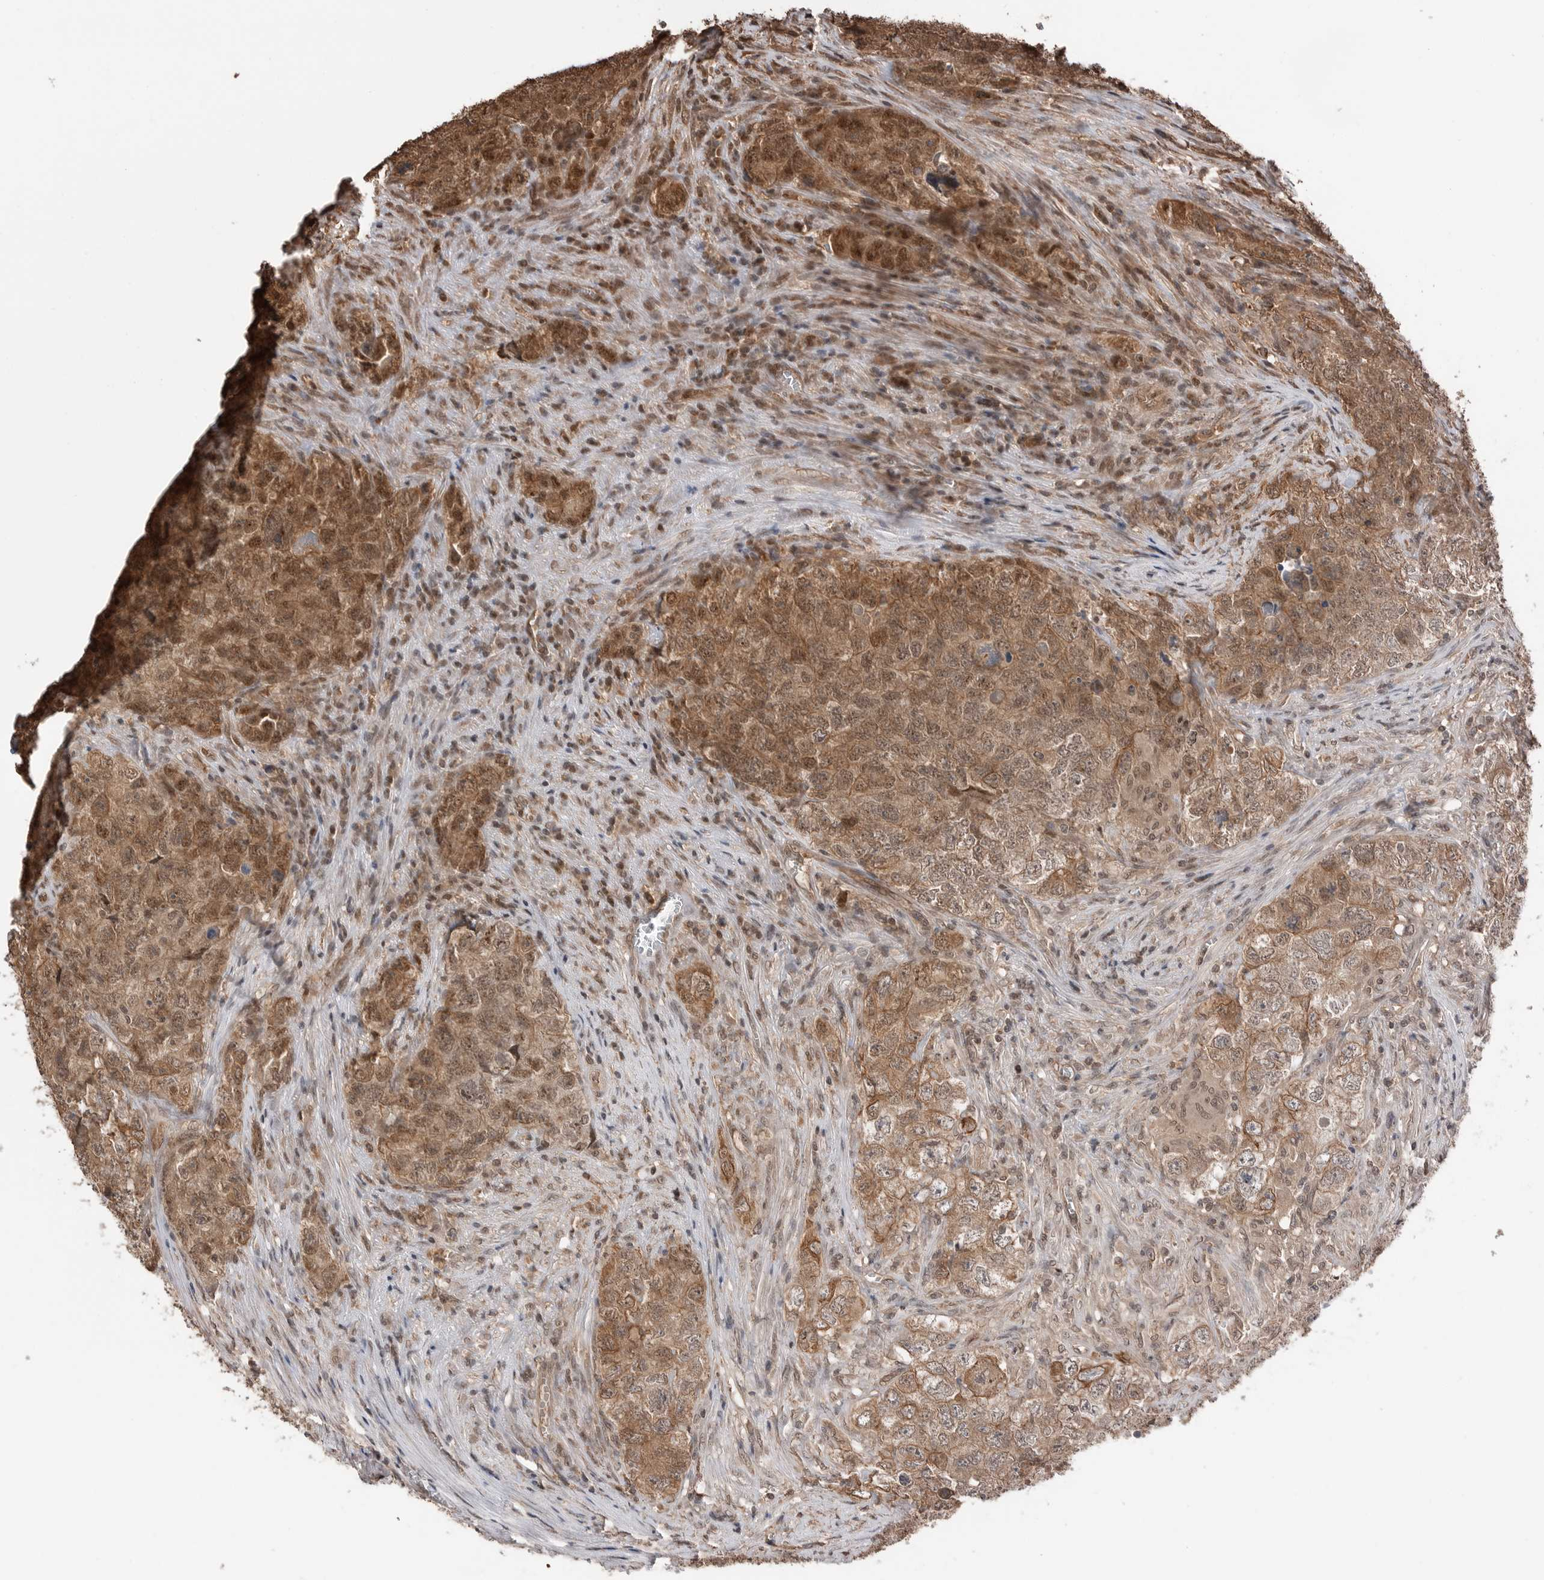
{"staining": {"intensity": "strong", "quantity": "25%-75%", "location": "cytoplasmic/membranous,nuclear"}, "tissue": "testis cancer", "cell_type": "Tumor cells", "image_type": "cancer", "snomed": [{"axis": "morphology", "description": "Seminoma, NOS"}, {"axis": "morphology", "description": "Carcinoma, Embryonal, NOS"}, {"axis": "topography", "description": "Testis"}], "caption": "High-power microscopy captured an IHC histopathology image of testis cancer, revealing strong cytoplasmic/membranous and nuclear positivity in about 25%-75% of tumor cells.", "gene": "PEAK1", "patient": {"sex": "male", "age": 43}}